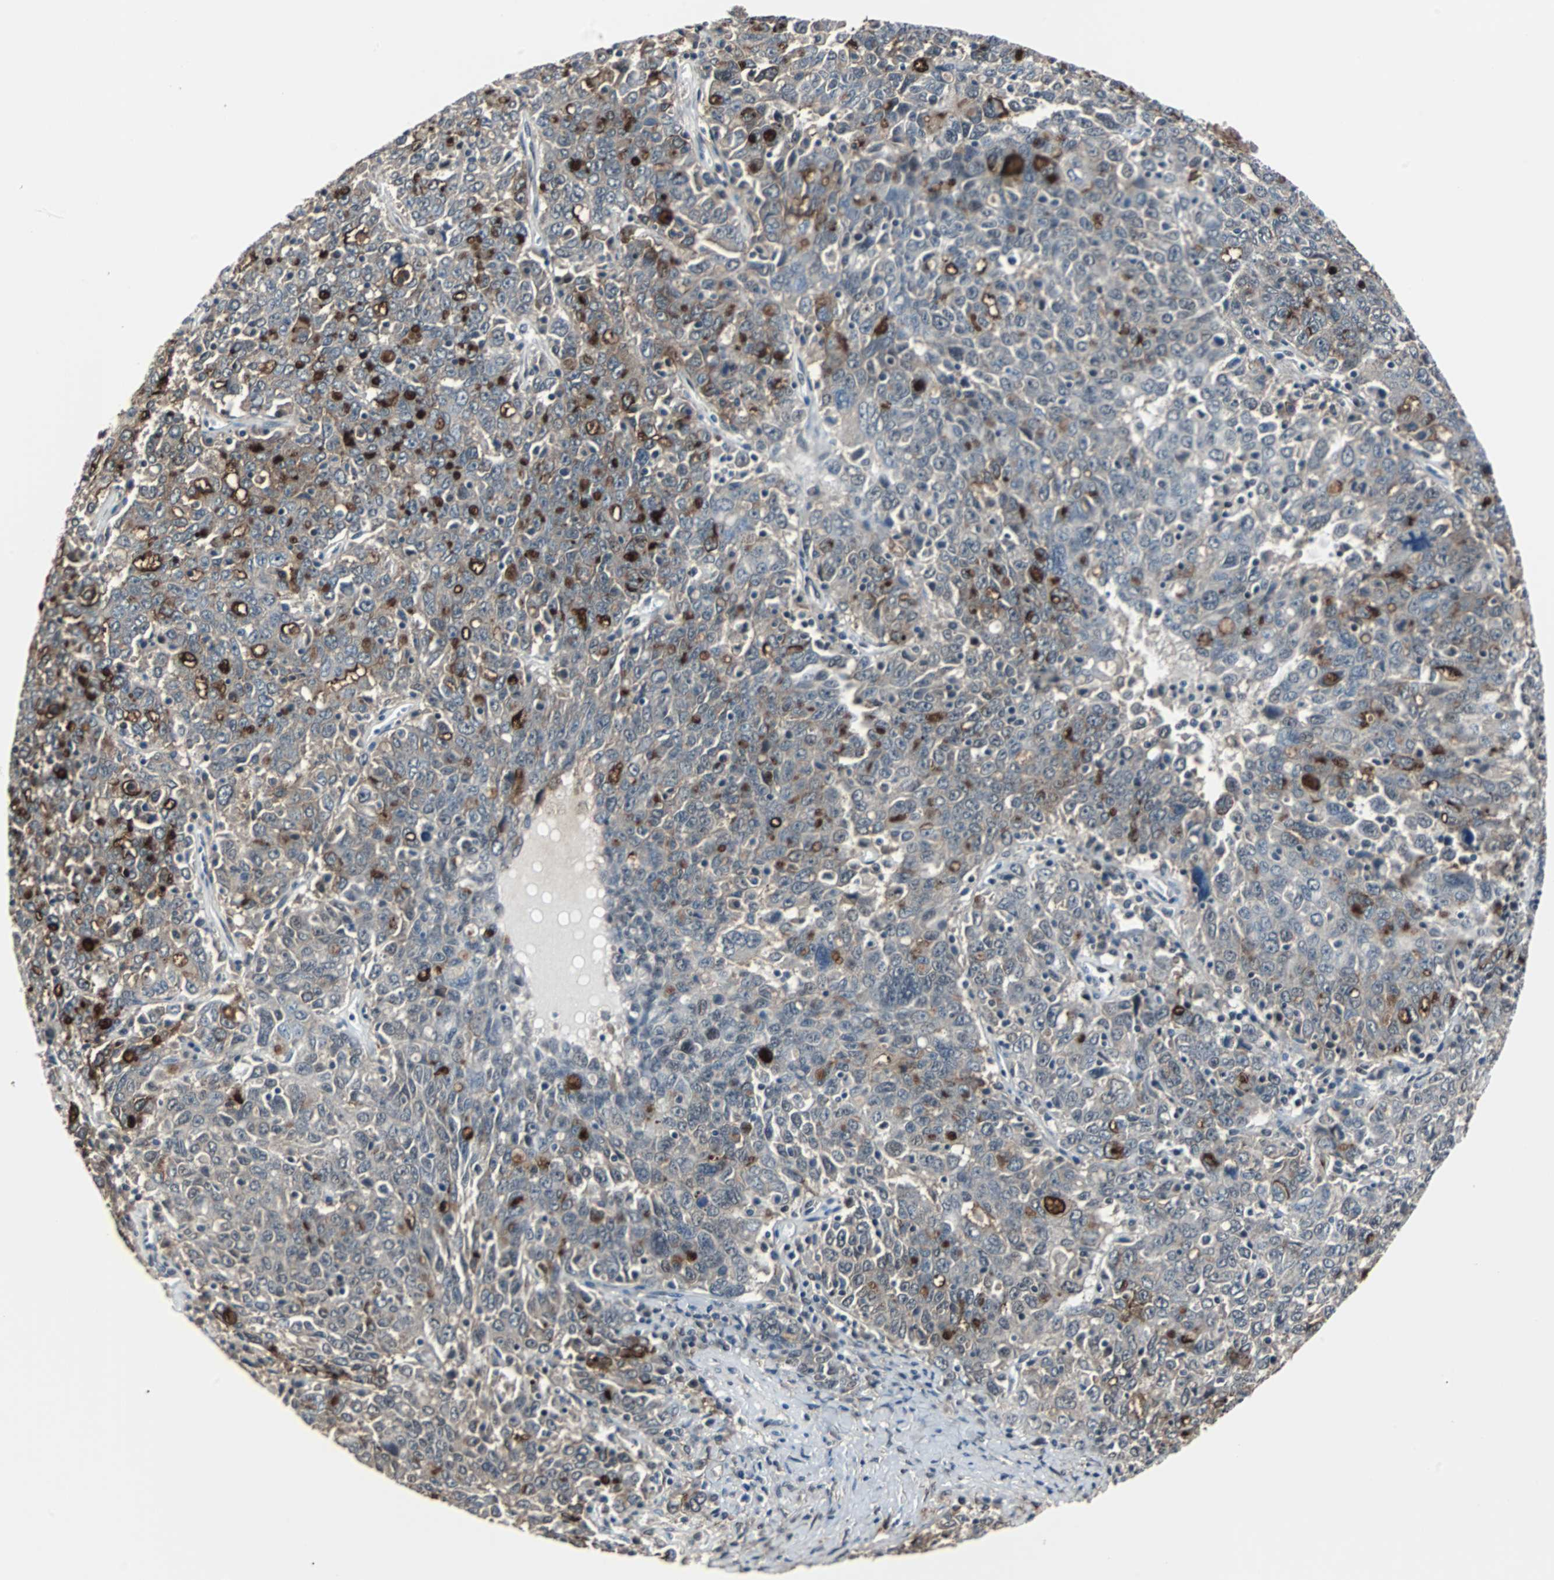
{"staining": {"intensity": "strong", "quantity": "25%-75%", "location": "cytoplasmic/membranous"}, "tissue": "ovarian cancer", "cell_type": "Tumor cells", "image_type": "cancer", "snomed": [{"axis": "morphology", "description": "Carcinoma, endometroid"}, {"axis": "topography", "description": "Ovary"}], "caption": "A high amount of strong cytoplasmic/membranous positivity is seen in about 25%-75% of tumor cells in endometroid carcinoma (ovarian) tissue.", "gene": "MKX", "patient": {"sex": "female", "age": 62}}